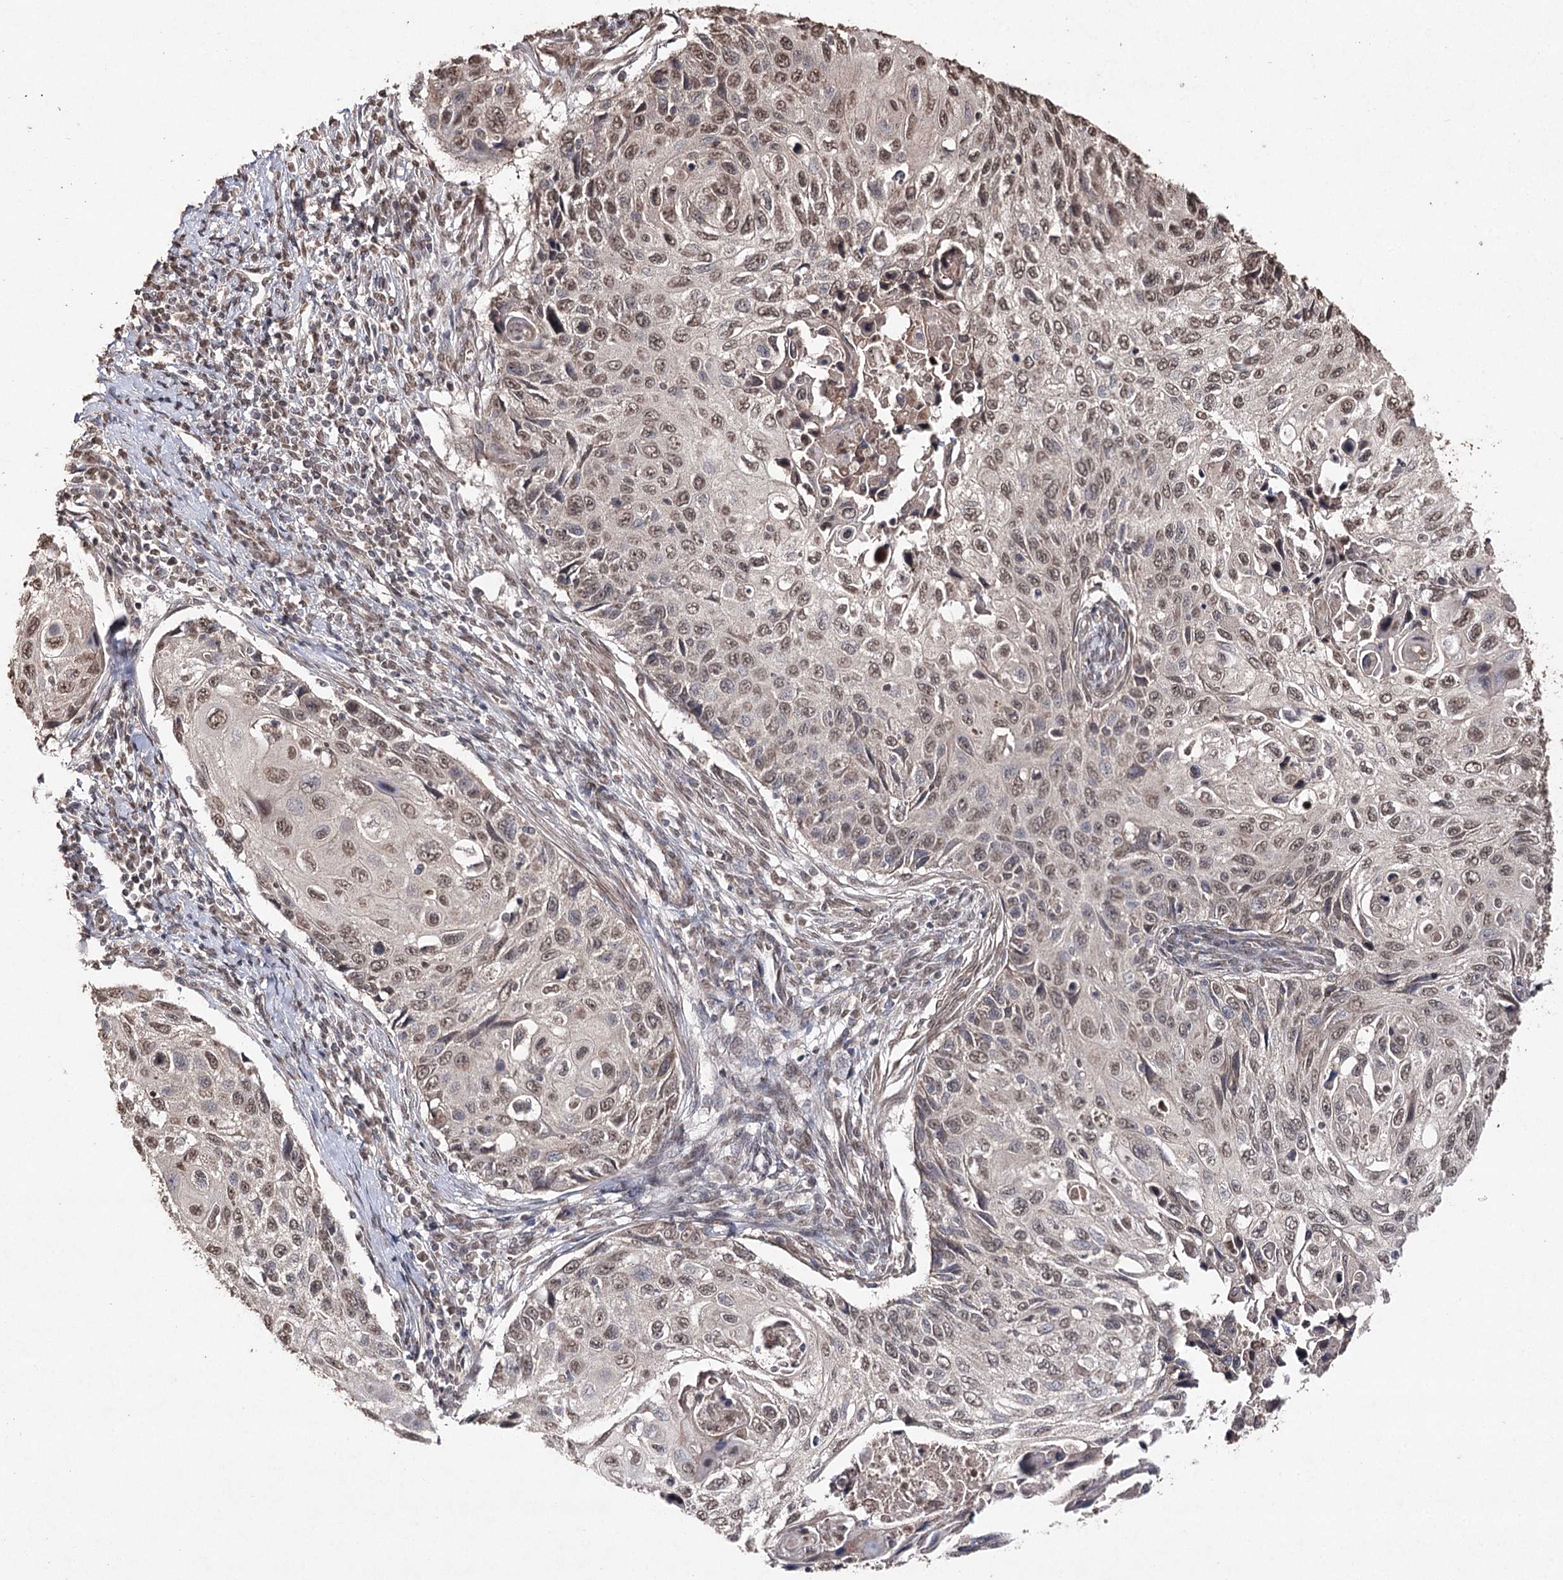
{"staining": {"intensity": "moderate", "quantity": "25%-75%", "location": "nuclear"}, "tissue": "cervical cancer", "cell_type": "Tumor cells", "image_type": "cancer", "snomed": [{"axis": "morphology", "description": "Squamous cell carcinoma, NOS"}, {"axis": "topography", "description": "Cervix"}], "caption": "Brown immunohistochemical staining in human cervical cancer (squamous cell carcinoma) displays moderate nuclear staining in approximately 25%-75% of tumor cells.", "gene": "ATG14", "patient": {"sex": "female", "age": 70}}